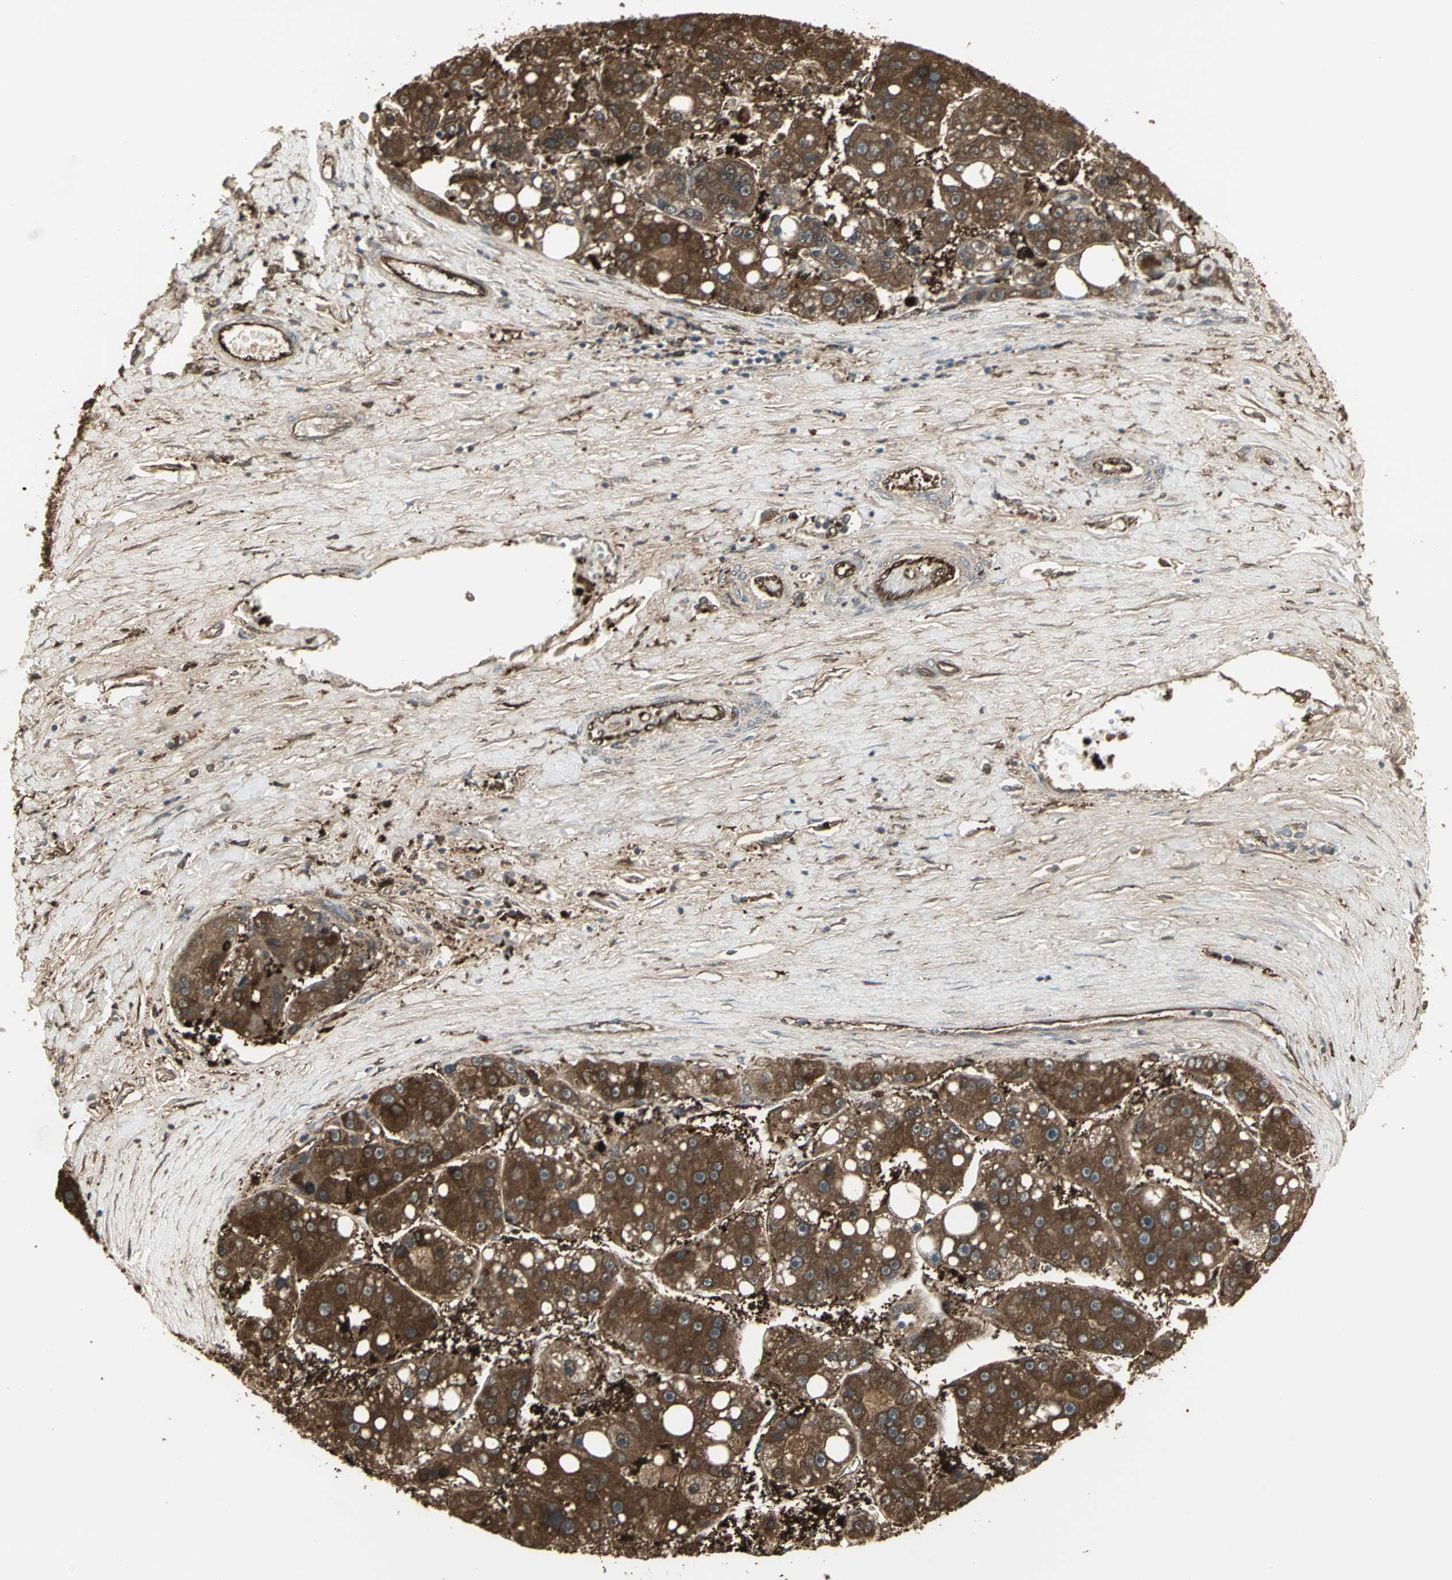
{"staining": {"intensity": "strong", "quantity": ">75%", "location": "cytoplasmic/membranous"}, "tissue": "liver cancer", "cell_type": "Tumor cells", "image_type": "cancer", "snomed": [{"axis": "morphology", "description": "Carcinoma, Hepatocellular, NOS"}, {"axis": "topography", "description": "Liver"}], "caption": "Immunohistochemical staining of hepatocellular carcinoma (liver) reveals high levels of strong cytoplasmic/membranous staining in about >75% of tumor cells.", "gene": "PRXL2B", "patient": {"sex": "female", "age": 61}}